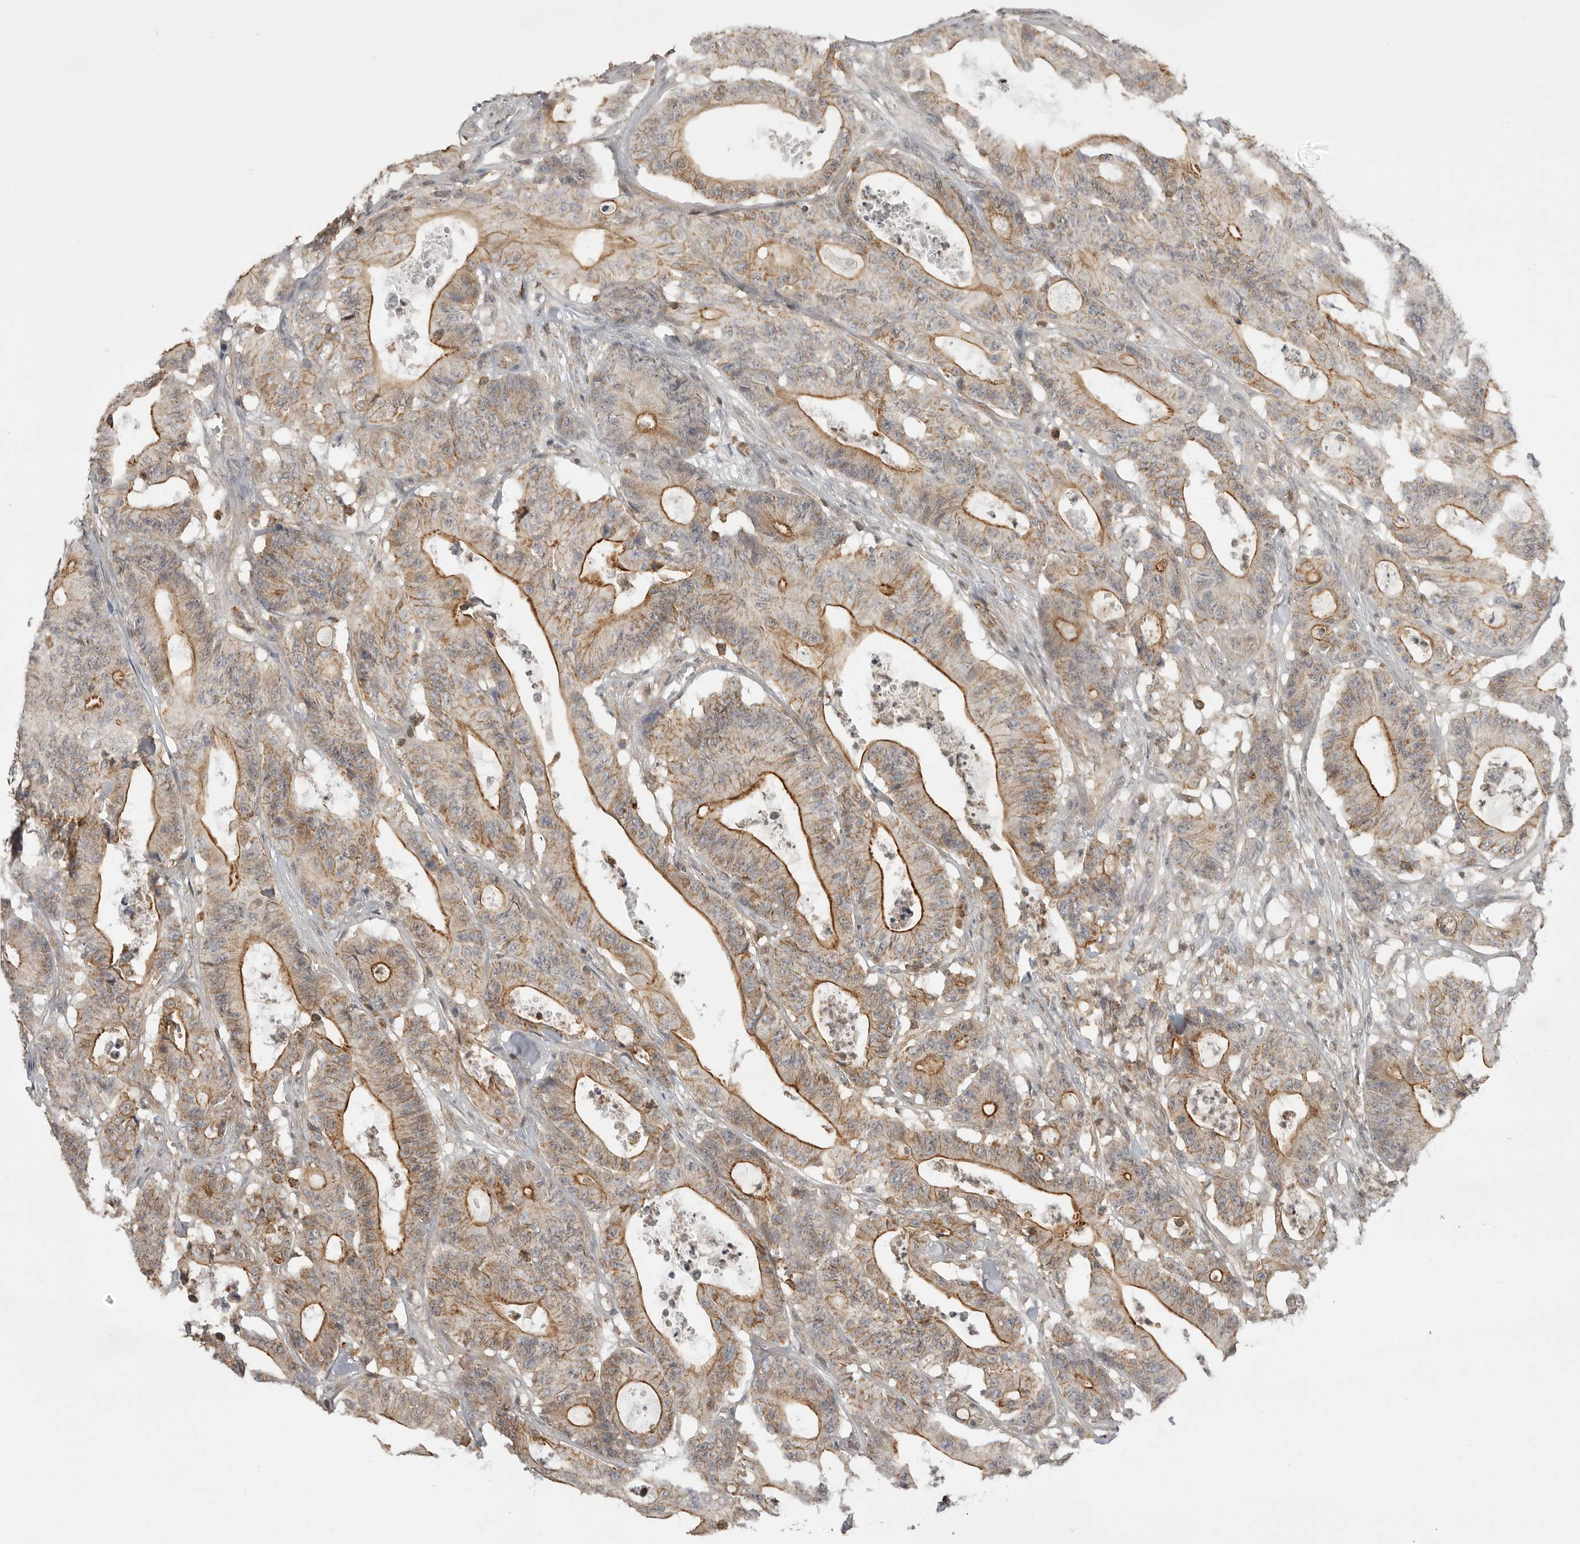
{"staining": {"intensity": "strong", "quantity": "25%-75%", "location": "cytoplasmic/membranous"}, "tissue": "colorectal cancer", "cell_type": "Tumor cells", "image_type": "cancer", "snomed": [{"axis": "morphology", "description": "Adenocarcinoma, NOS"}, {"axis": "topography", "description": "Colon"}], "caption": "This histopathology image exhibits colorectal adenocarcinoma stained with IHC to label a protein in brown. The cytoplasmic/membranous of tumor cells show strong positivity for the protein. Nuclei are counter-stained blue.", "gene": "GPC2", "patient": {"sex": "female", "age": 84}}